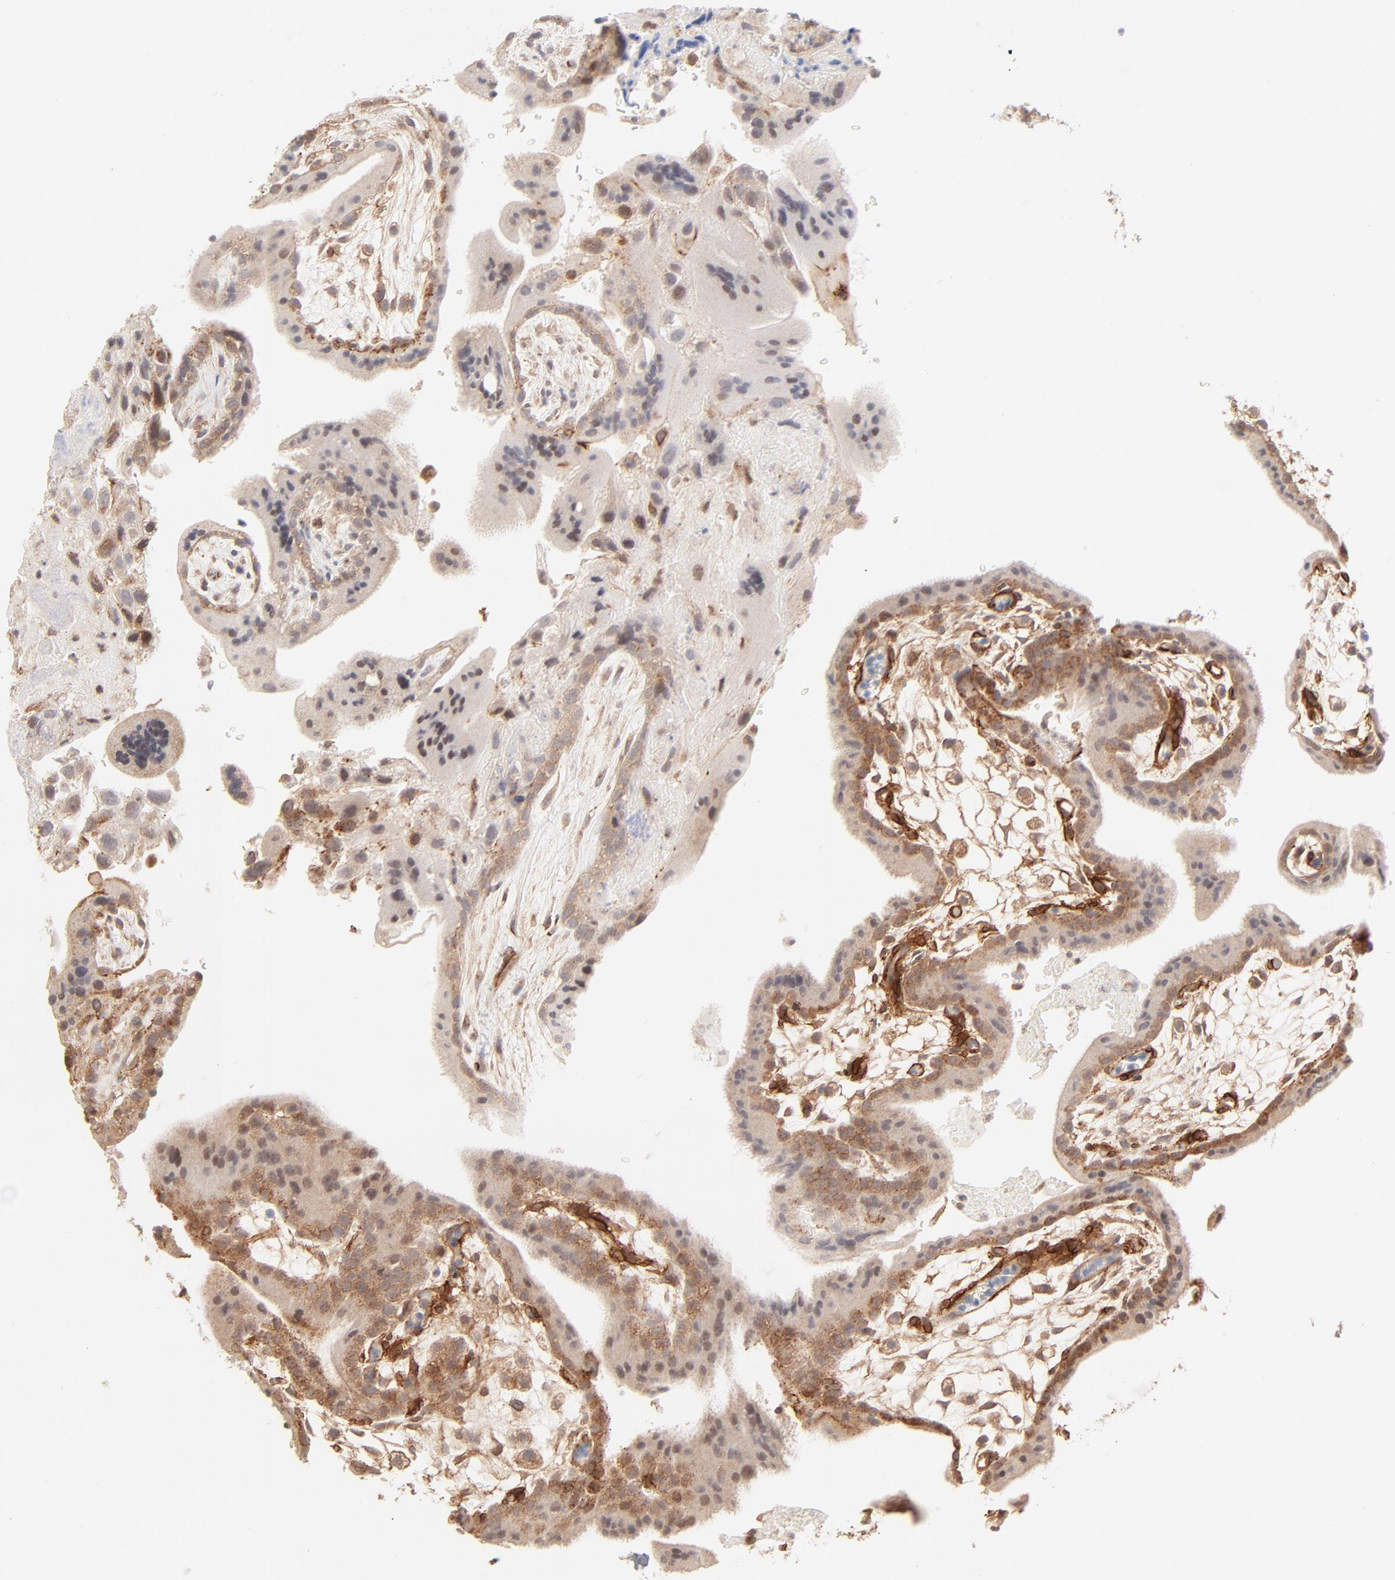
{"staining": {"intensity": "moderate", "quantity": ">75%", "location": "cytoplasmic/membranous"}, "tissue": "placenta", "cell_type": "Decidual cells", "image_type": "normal", "snomed": [{"axis": "morphology", "description": "Normal tissue, NOS"}, {"axis": "topography", "description": "Placenta"}], "caption": "The photomicrograph shows a brown stain indicating the presence of a protein in the cytoplasmic/membranous of decidual cells in placenta. The staining was performed using DAB, with brown indicating positive protein expression. Nuclei are stained blue with hematoxylin.", "gene": "CSPG4", "patient": {"sex": "female", "age": 35}}